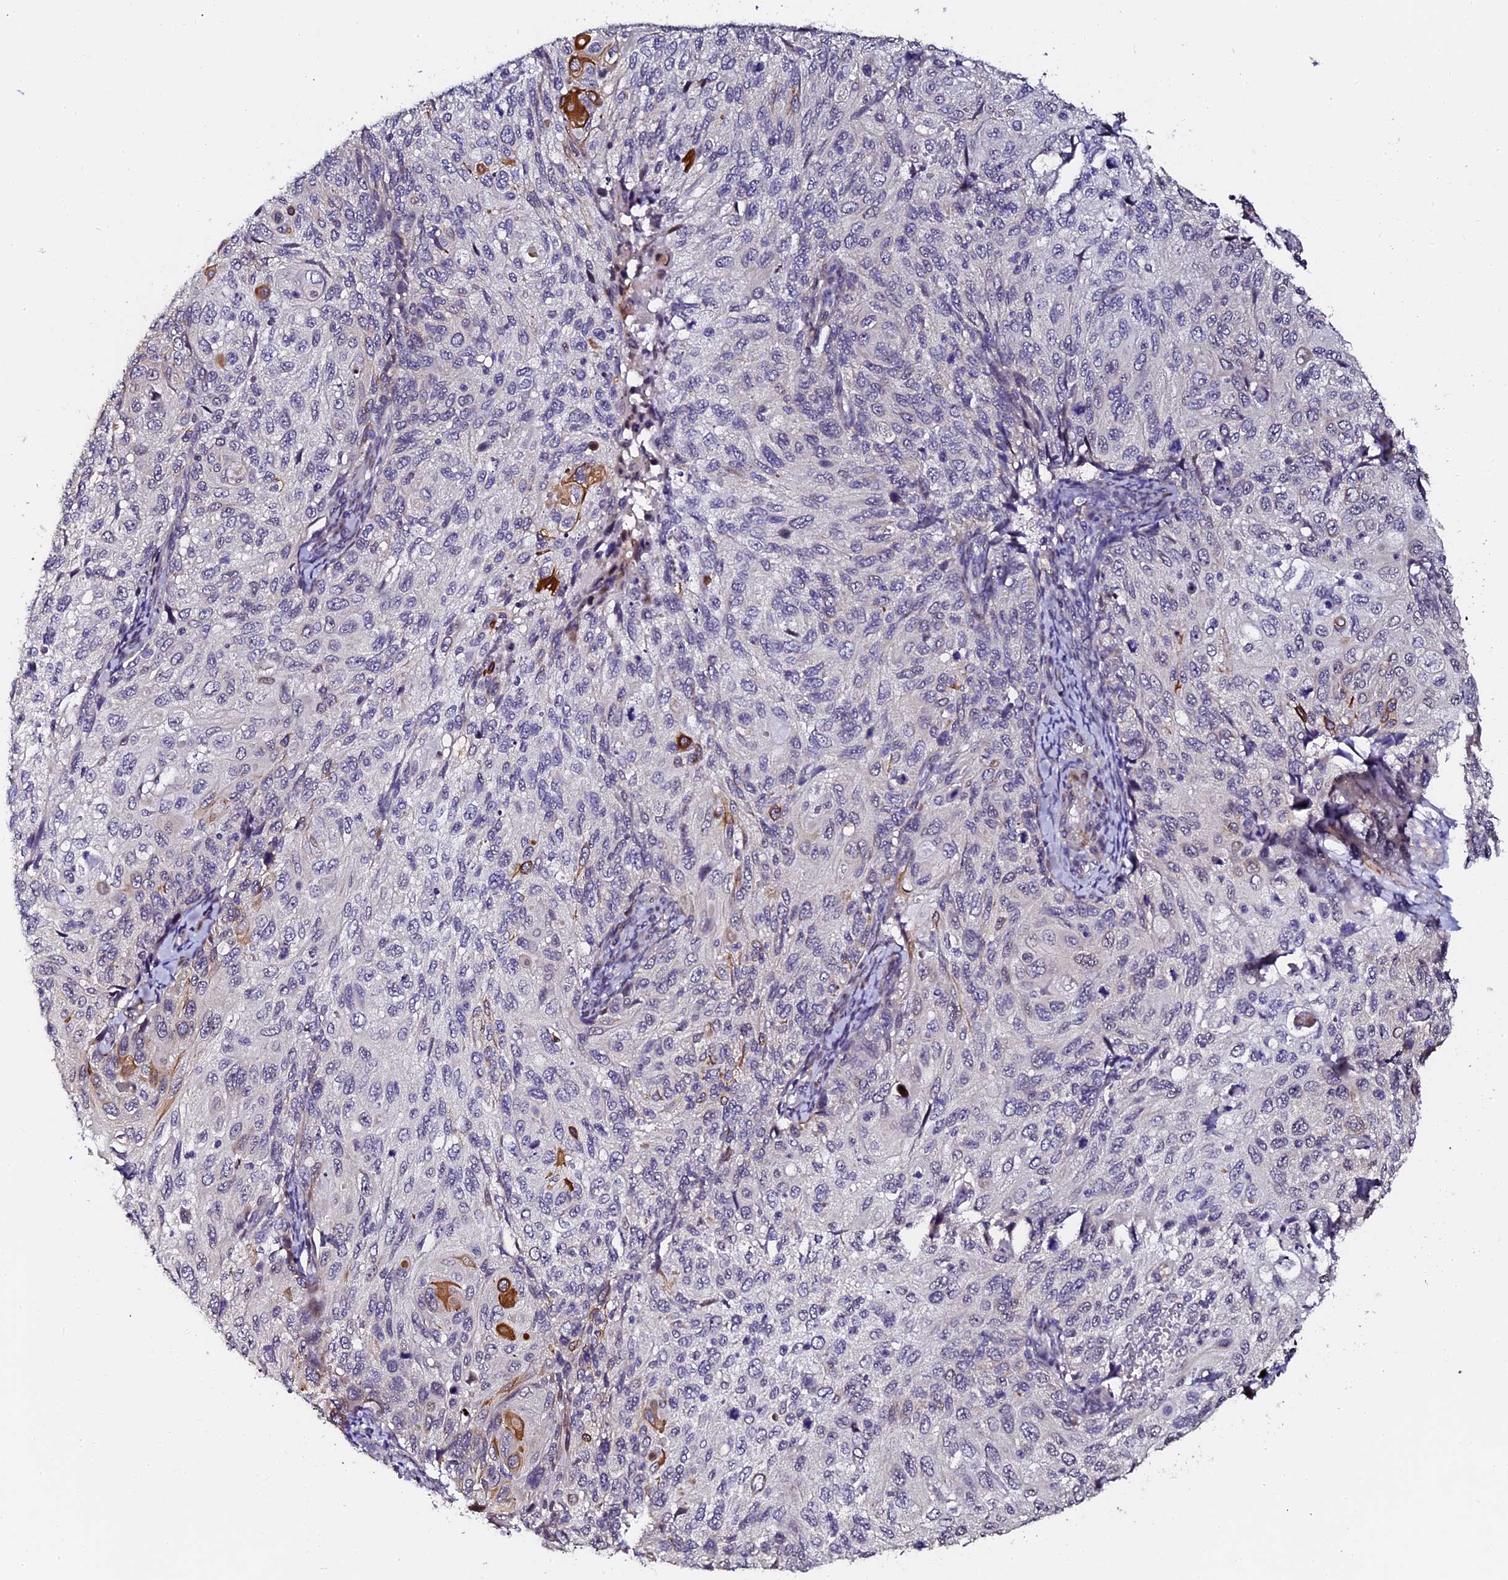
{"staining": {"intensity": "moderate", "quantity": "<25%", "location": "cytoplasmic/membranous"}, "tissue": "cervical cancer", "cell_type": "Tumor cells", "image_type": "cancer", "snomed": [{"axis": "morphology", "description": "Squamous cell carcinoma, NOS"}, {"axis": "topography", "description": "Cervix"}], "caption": "High-power microscopy captured an IHC histopathology image of cervical cancer, revealing moderate cytoplasmic/membranous positivity in approximately <25% of tumor cells.", "gene": "GPN3", "patient": {"sex": "female", "age": 70}}